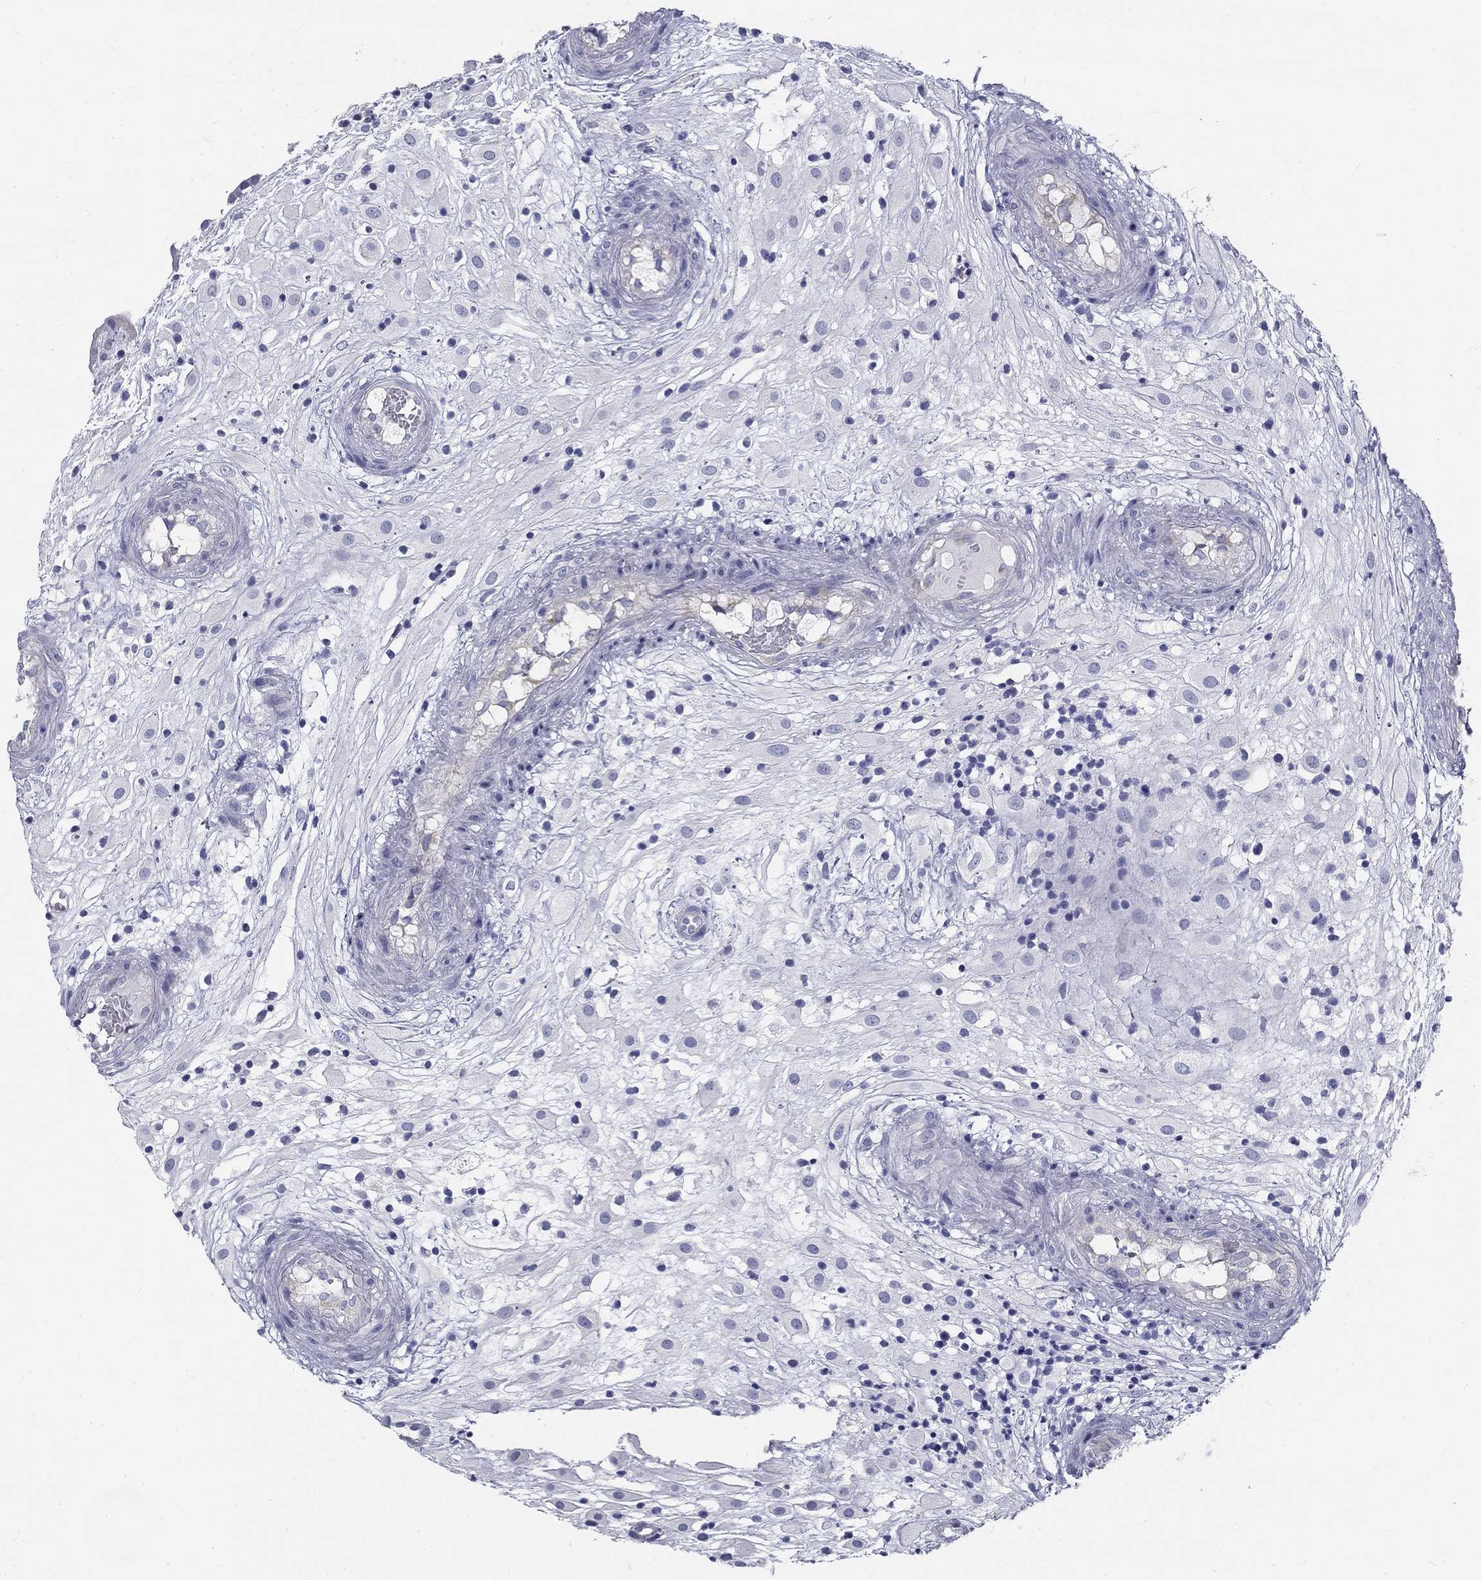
{"staining": {"intensity": "negative", "quantity": "none", "location": "none"}, "tissue": "placenta", "cell_type": "Decidual cells", "image_type": "normal", "snomed": [{"axis": "morphology", "description": "Normal tissue, NOS"}, {"axis": "topography", "description": "Placenta"}], "caption": "High power microscopy micrograph of an immunohistochemistry histopathology image of unremarkable placenta, revealing no significant positivity in decidual cells.", "gene": "GALNTL5", "patient": {"sex": "female", "age": 24}}